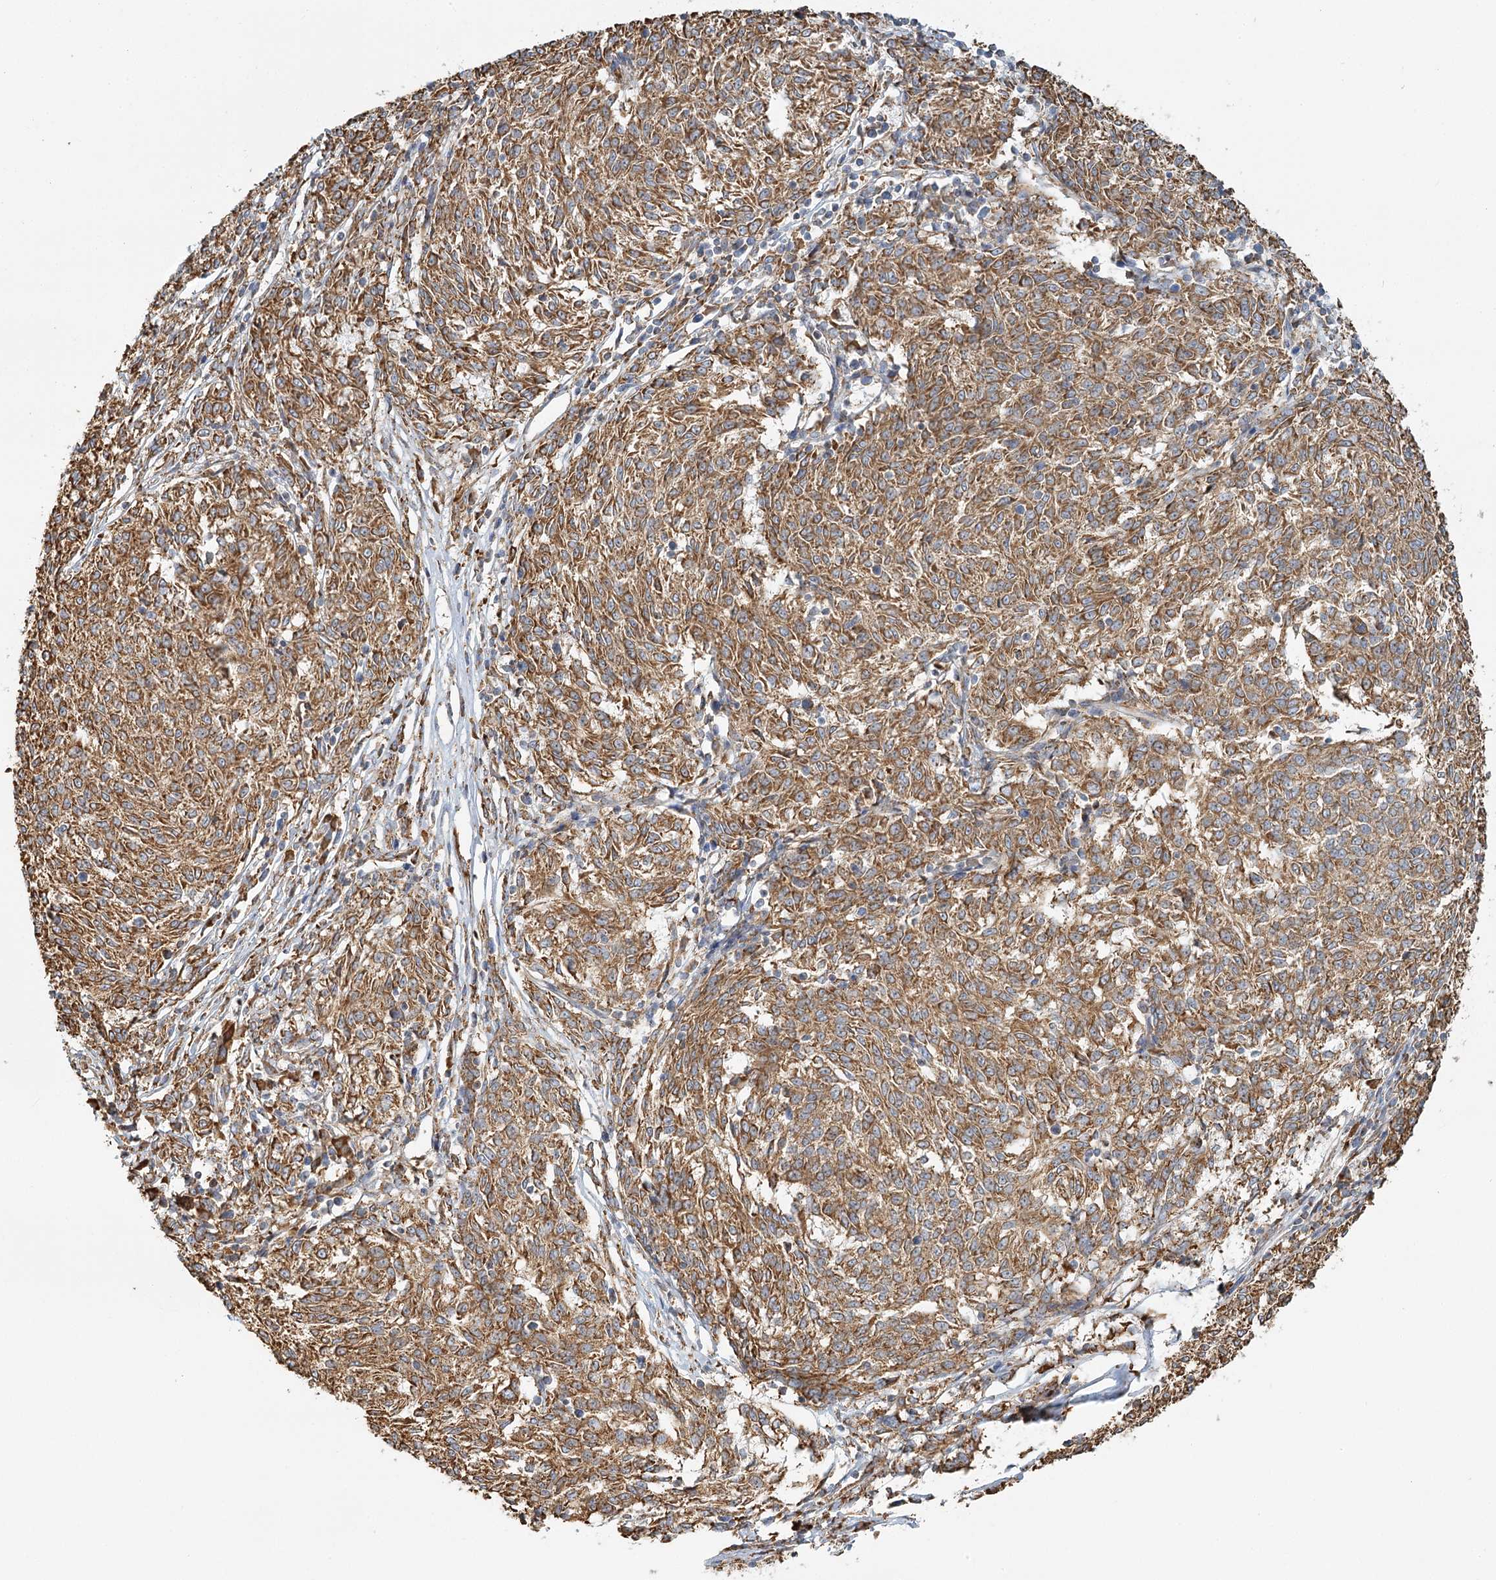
{"staining": {"intensity": "moderate", "quantity": ">75%", "location": "cytoplasmic/membranous"}, "tissue": "melanoma", "cell_type": "Tumor cells", "image_type": "cancer", "snomed": [{"axis": "morphology", "description": "Malignant melanoma, NOS"}, {"axis": "topography", "description": "Skin"}], "caption": "About >75% of tumor cells in melanoma display moderate cytoplasmic/membranous protein expression as visualized by brown immunohistochemical staining.", "gene": "TAS1R1", "patient": {"sex": "female", "age": 72}}